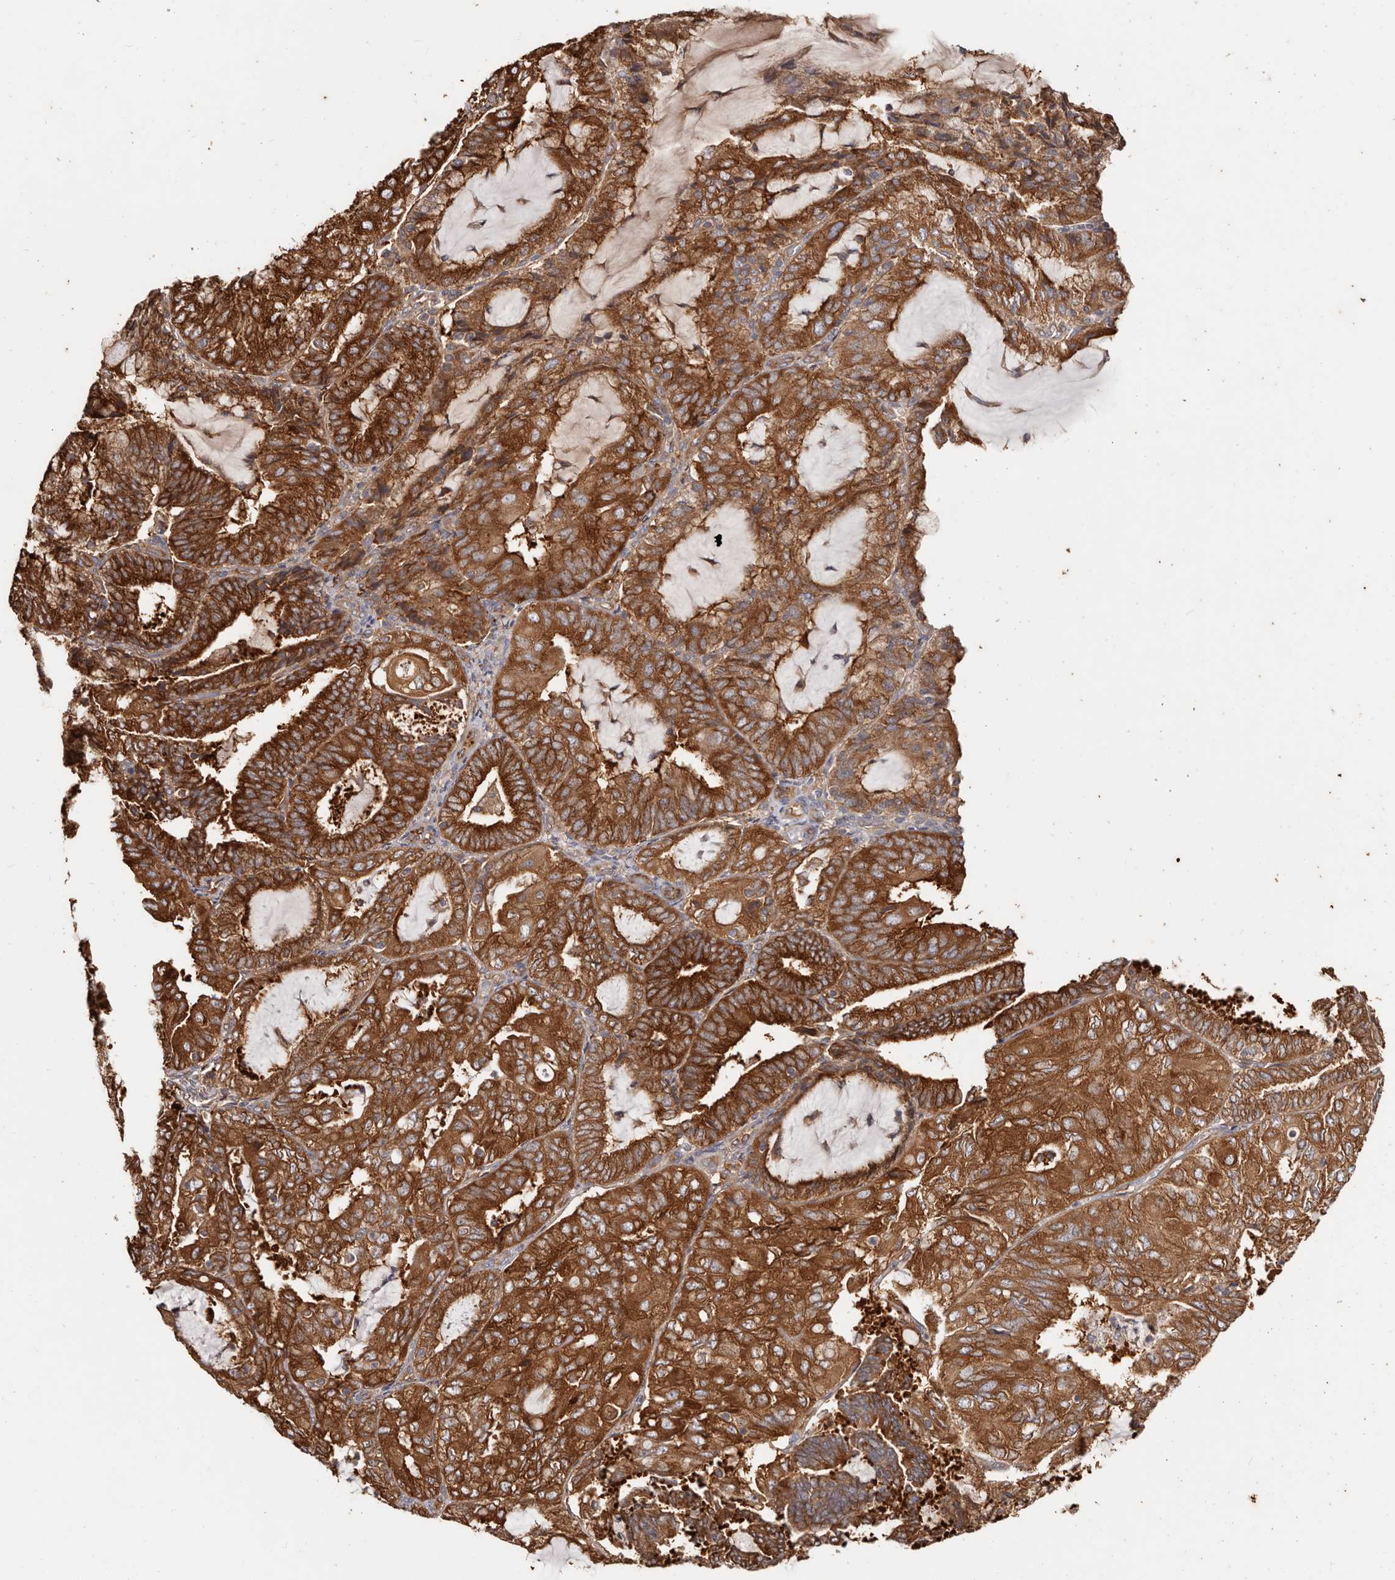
{"staining": {"intensity": "strong", "quantity": ">75%", "location": "cytoplasmic/membranous"}, "tissue": "endometrial cancer", "cell_type": "Tumor cells", "image_type": "cancer", "snomed": [{"axis": "morphology", "description": "Adenocarcinoma, NOS"}, {"axis": "topography", "description": "Endometrium"}], "caption": "High-power microscopy captured an immunohistochemistry (IHC) image of endometrial cancer, revealing strong cytoplasmic/membranous positivity in about >75% of tumor cells.", "gene": "EPRS1", "patient": {"sex": "female", "age": 81}}